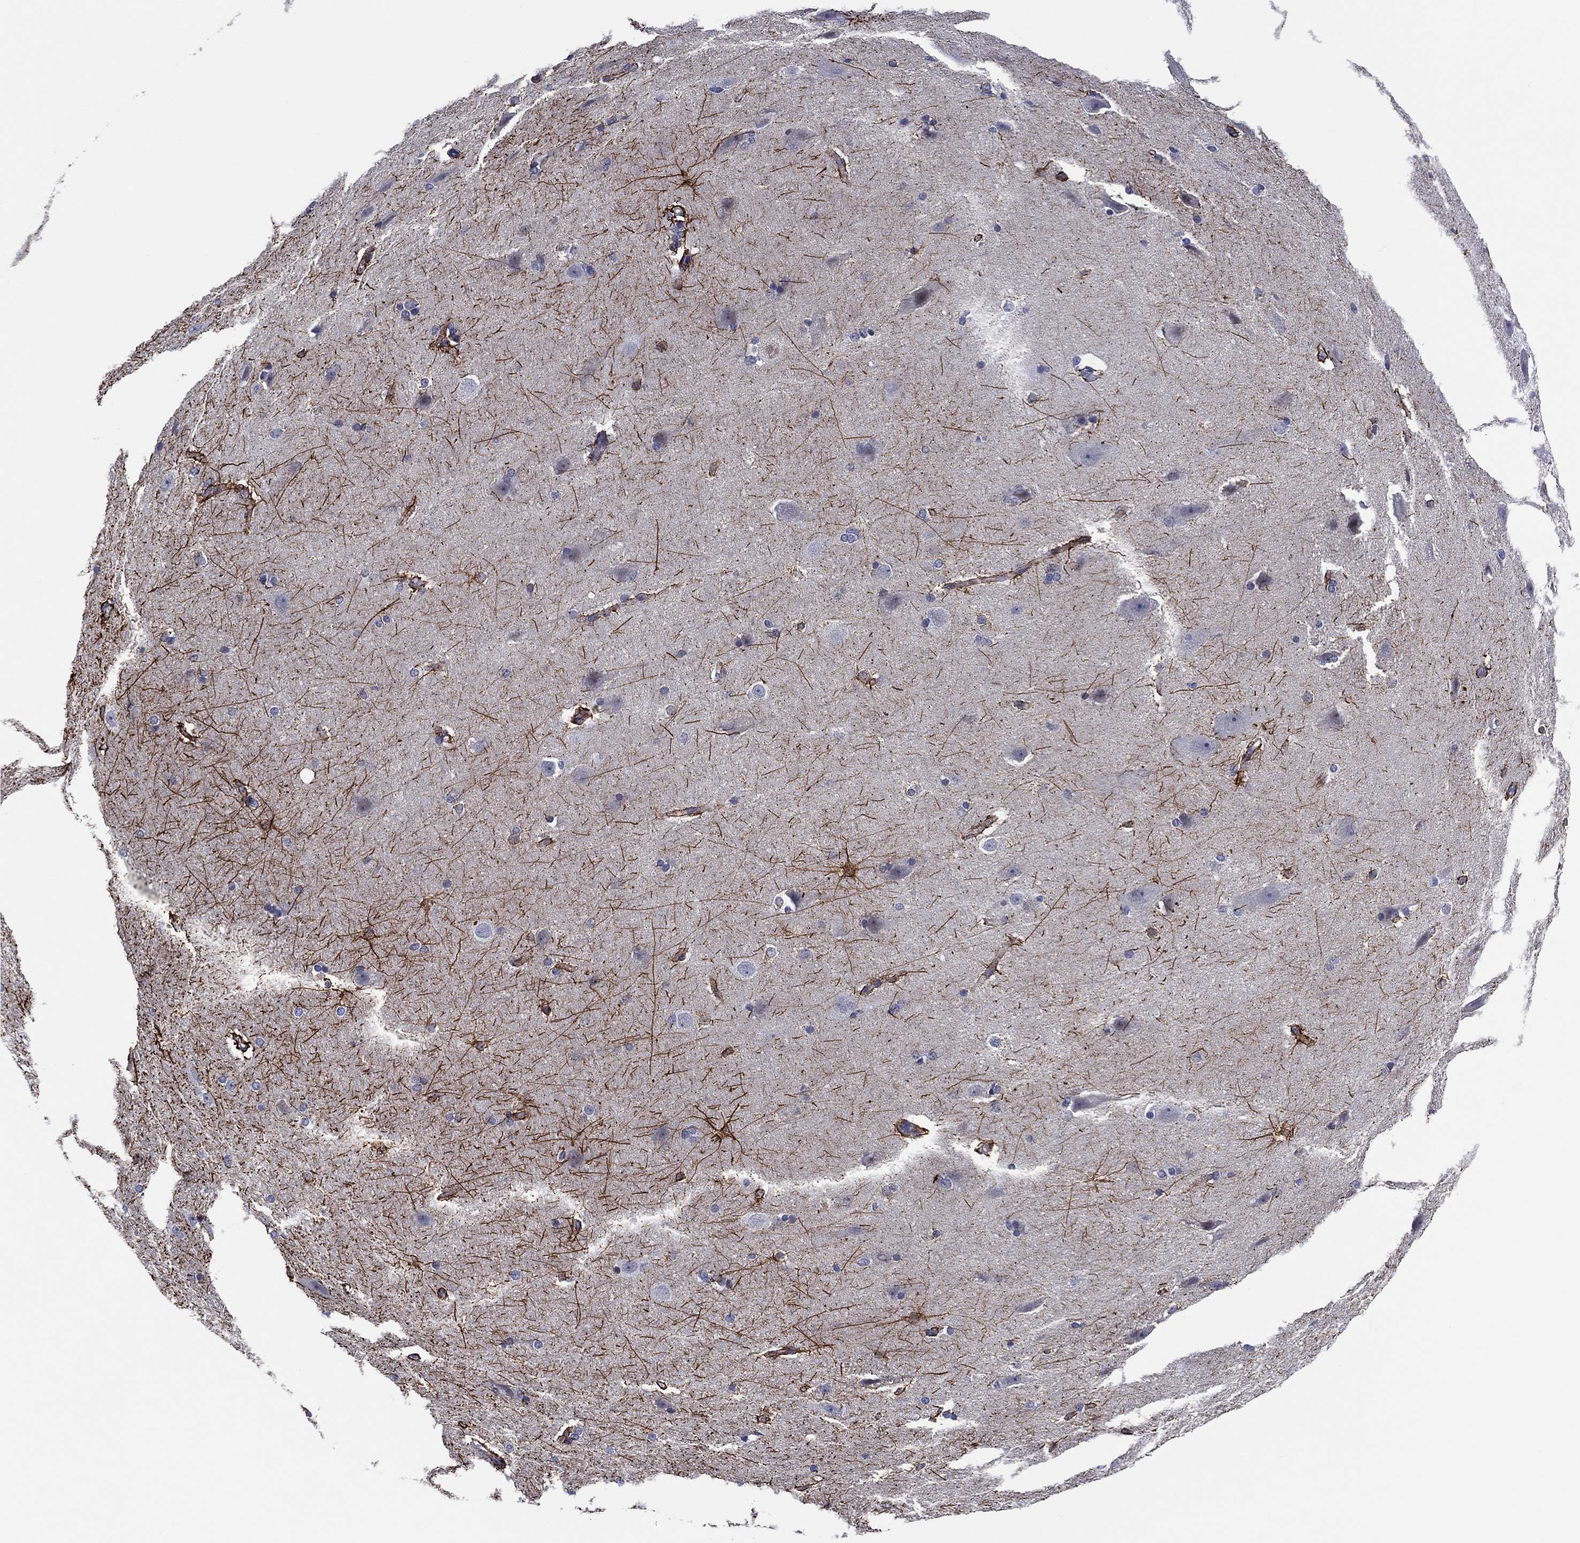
{"staining": {"intensity": "strong", "quantity": "25%-75%", "location": "cytoplasmic/membranous"}, "tissue": "hippocampus", "cell_type": "Glial cells", "image_type": "normal", "snomed": [{"axis": "morphology", "description": "Normal tissue, NOS"}, {"axis": "topography", "description": "Cerebral cortex"}, {"axis": "topography", "description": "Hippocampus"}], "caption": "Brown immunohistochemical staining in normal hippocampus displays strong cytoplasmic/membranous expression in about 25%-75% of glial cells.", "gene": "CLIP3", "patient": {"sex": "female", "age": 19}}